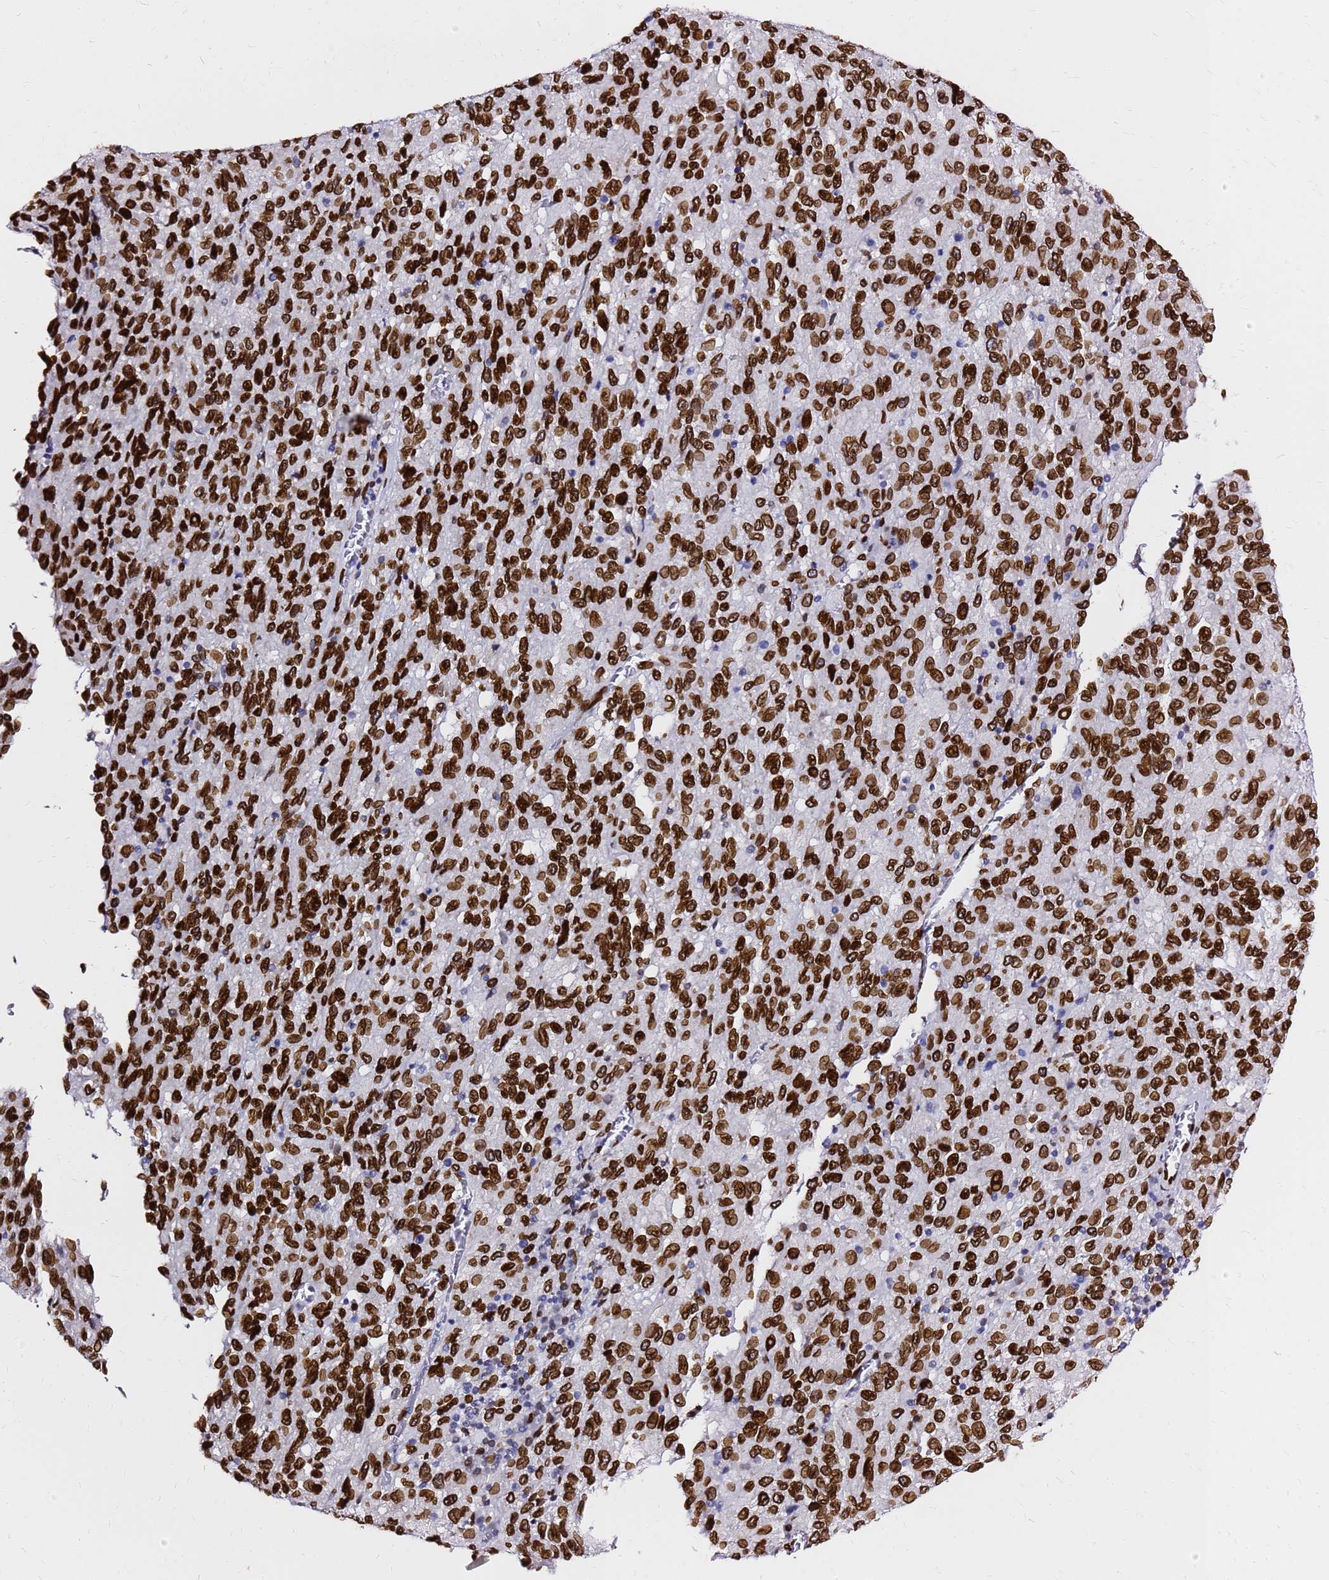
{"staining": {"intensity": "strong", "quantity": ">75%", "location": "cytoplasmic/membranous,nuclear"}, "tissue": "melanoma", "cell_type": "Tumor cells", "image_type": "cancer", "snomed": [{"axis": "morphology", "description": "Malignant melanoma, Metastatic site"}, {"axis": "topography", "description": "Lung"}], "caption": "DAB (3,3'-diaminobenzidine) immunohistochemical staining of human melanoma exhibits strong cytoplasmic/membranous and nuclear protein expression in approximately >75% of tumor cells. (brown staining indicates protein expression, while blue staining denotes nuclei).", "gene": "C6orf141", "patient": {"sex": "male", "age": 64}}